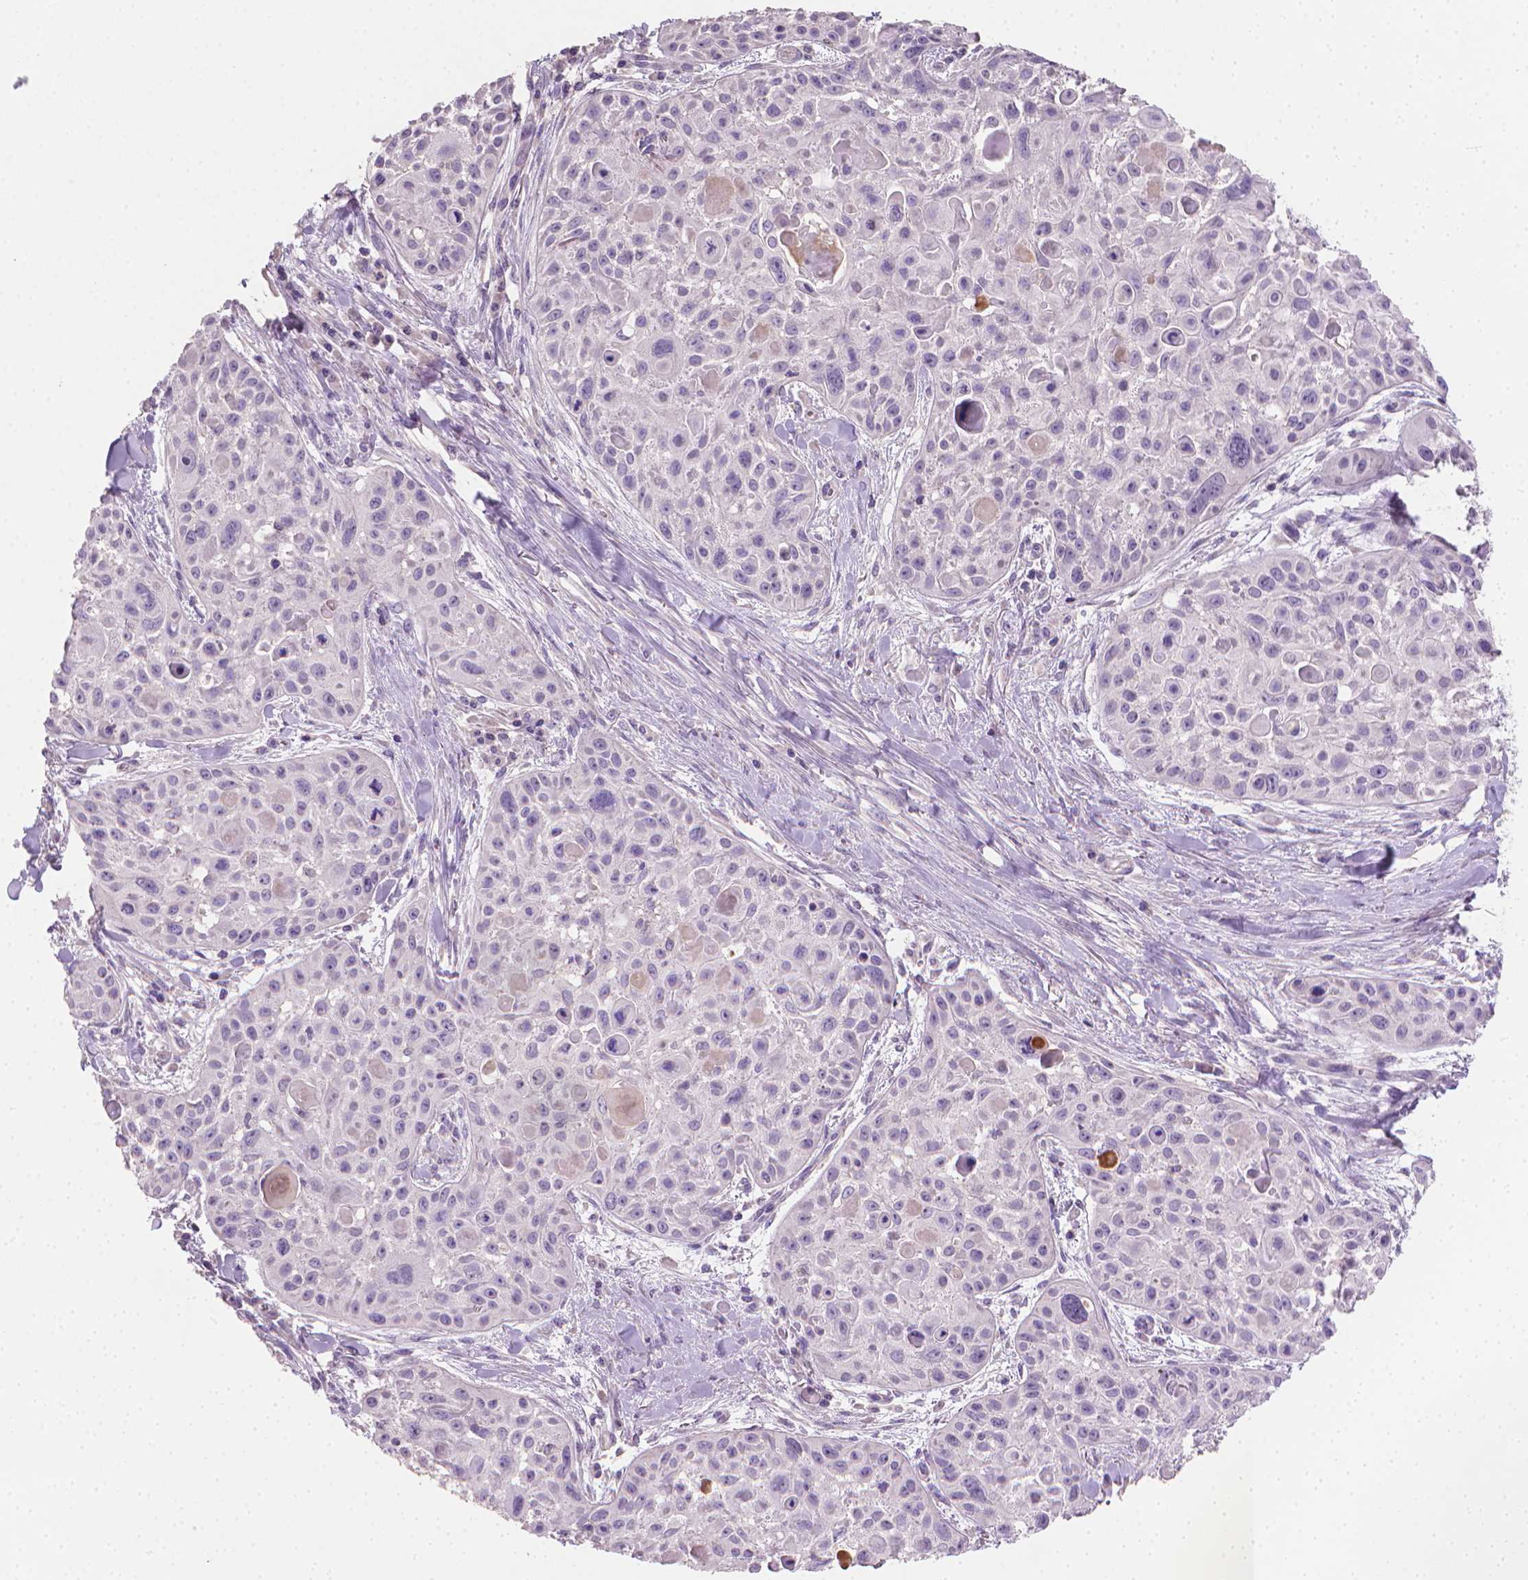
{"staining": {"intensity": "negative", "quantity": "none", "location": "none"}, "tissue": "skin cancer", "cell_type": "Tumor cells", "image_type": "cancer", "snomed": [{"axis": "morphology", "description": "Squamous cell carcinoma, NOS"}, {"axis": "topography", "description": "Skin"}, {"axis": "topography", "description": "Anal"}], "caption": "This image is of skin cancer (squamous cell carcinoma) stained with IHC to label a protein in brown with the nuclei are counter-stained blue. There is no positivity in tumor cells.", "gene": "CATIP", "patient": {"sex": "female", "age": 75}}